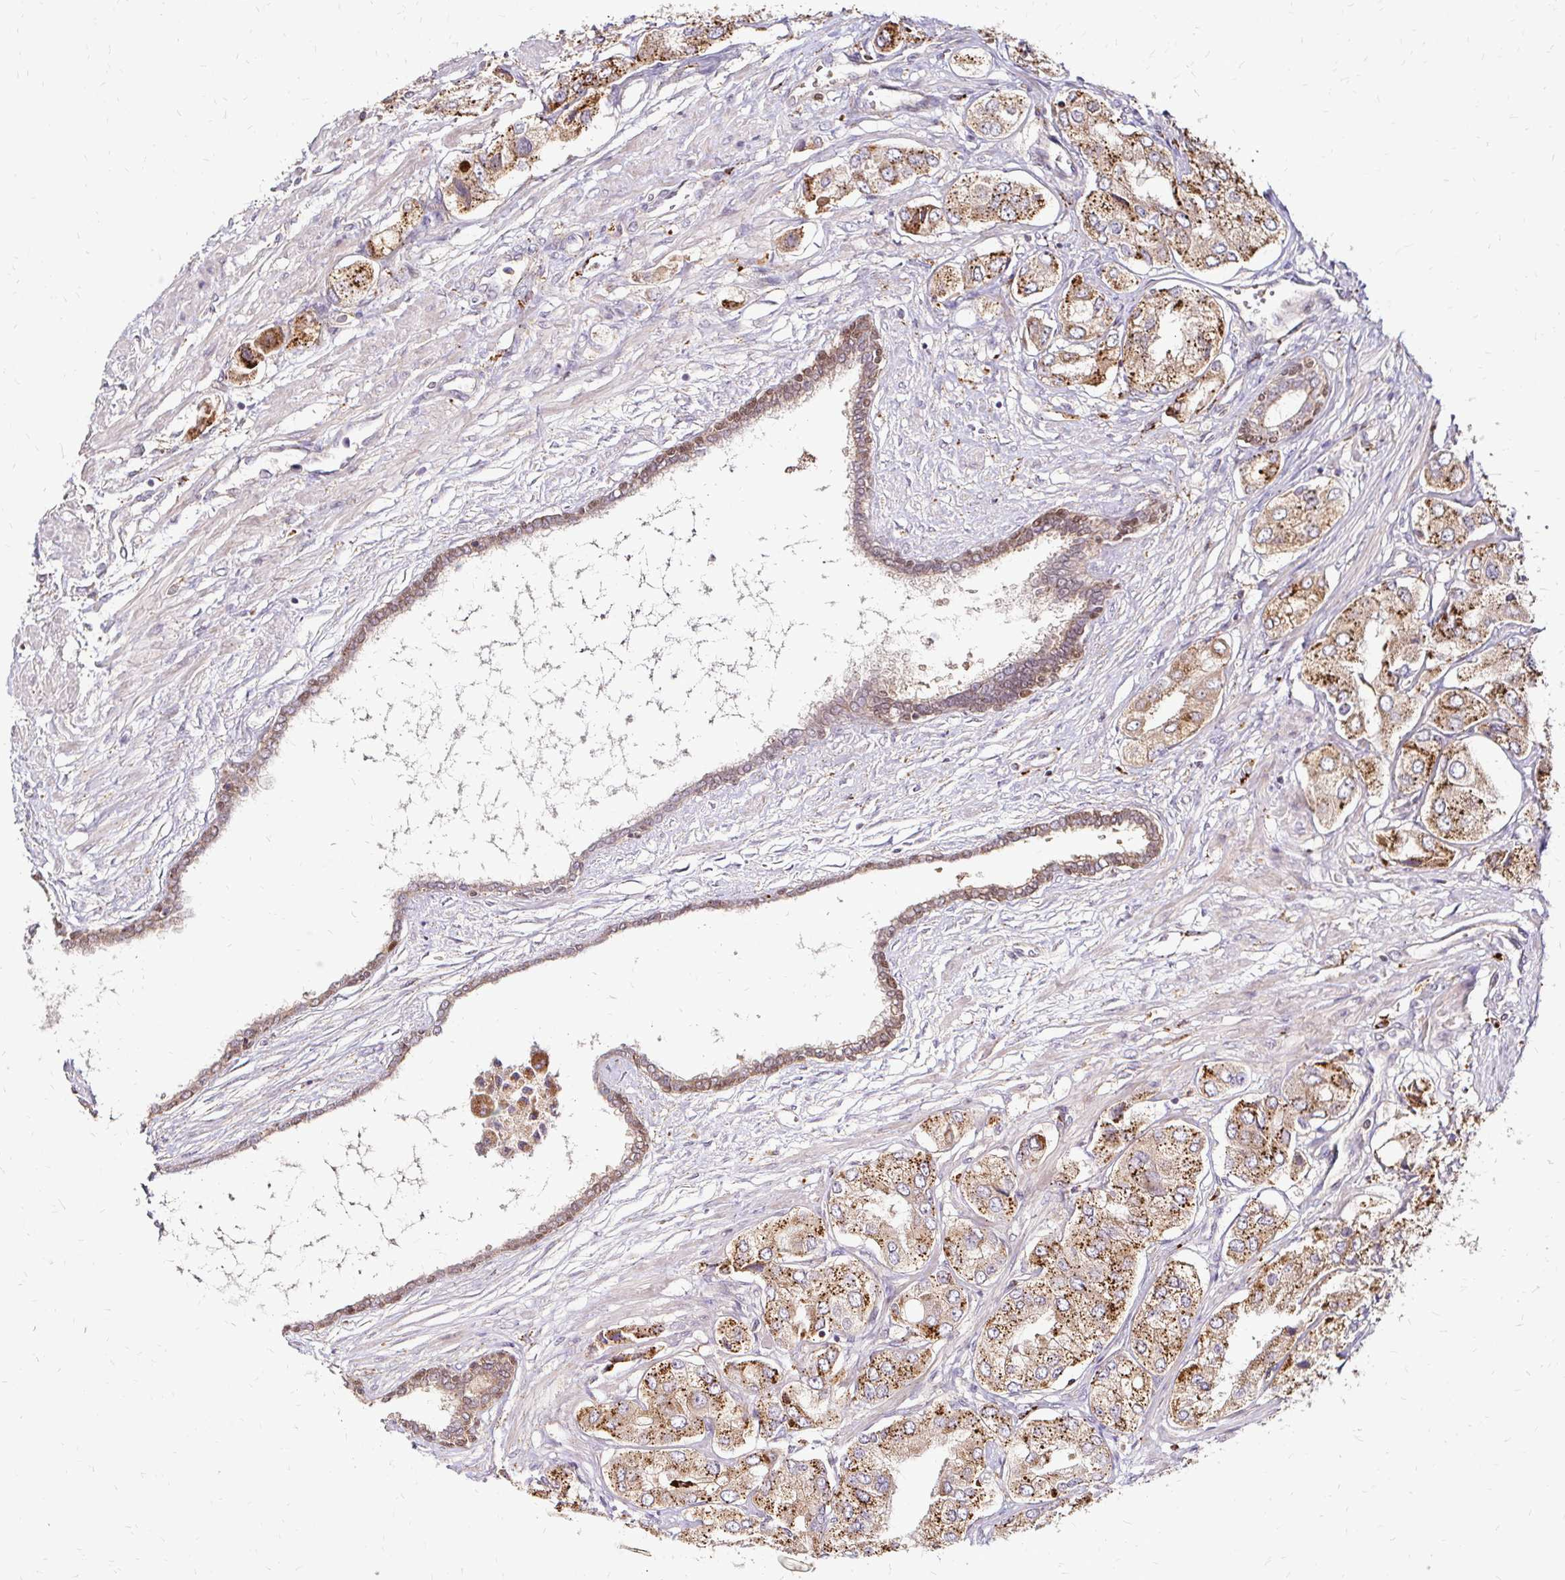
{"staining": {"intensity": "strong", "quantity": ">75%", "location": "cytoplasmic/membranous"}, "tissue": "prostate cancer", "cell_type": "Tumor cells", "image_type": "cancer", "snomed": [{"axis": "morphology", "description": "Adenocarcinoma, Low grade"}, {"axis": "topography", "description": "Prostate"}], "caption": "DAB (3,3'-diaminobenzidine) immunohistochemical staining of prostate cancer reveals strong cytoplasmic/membranous protein expression in approximately >75% of tumor cells.", "gene": "IDUA", "patient": {"sex": "male", "age": 69}}